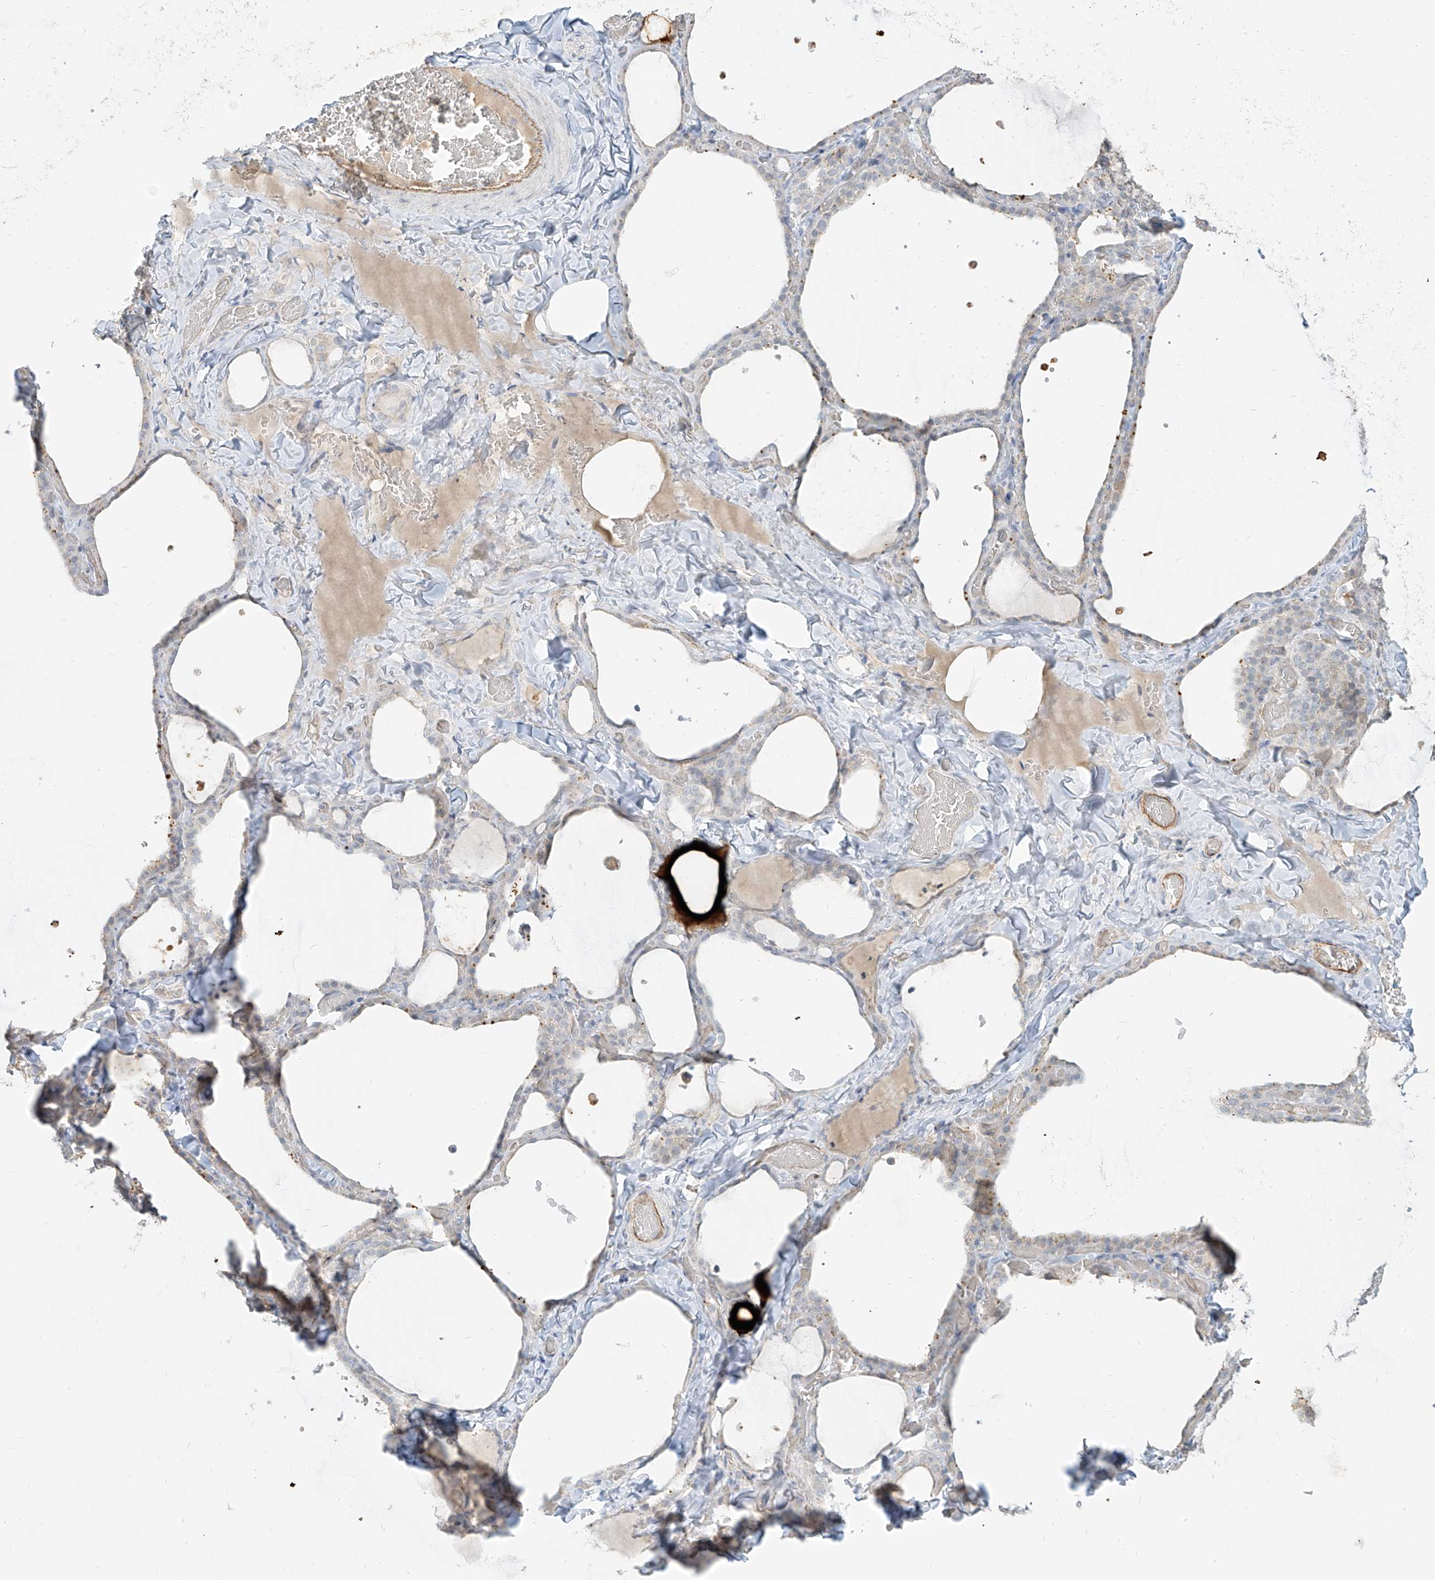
{"staining": {"intensity": "negative", "quantity": "none", "location": "none"}, "tissue": "thyroid gland", "cell_type": "Glandular cells", "image_type": "normal", "snomed": [{"axis": "morphology", "description": "Normal tissue, NOS"}, {"axis": "topography", "description": "Thyroid gland"}], "caption": "Immunohistochemistry (IHC) of benign human thyroid gland displays no expression in glandular cells.", "gene": "C2orf42", "patient": {"sex": "female", "age": 22}}